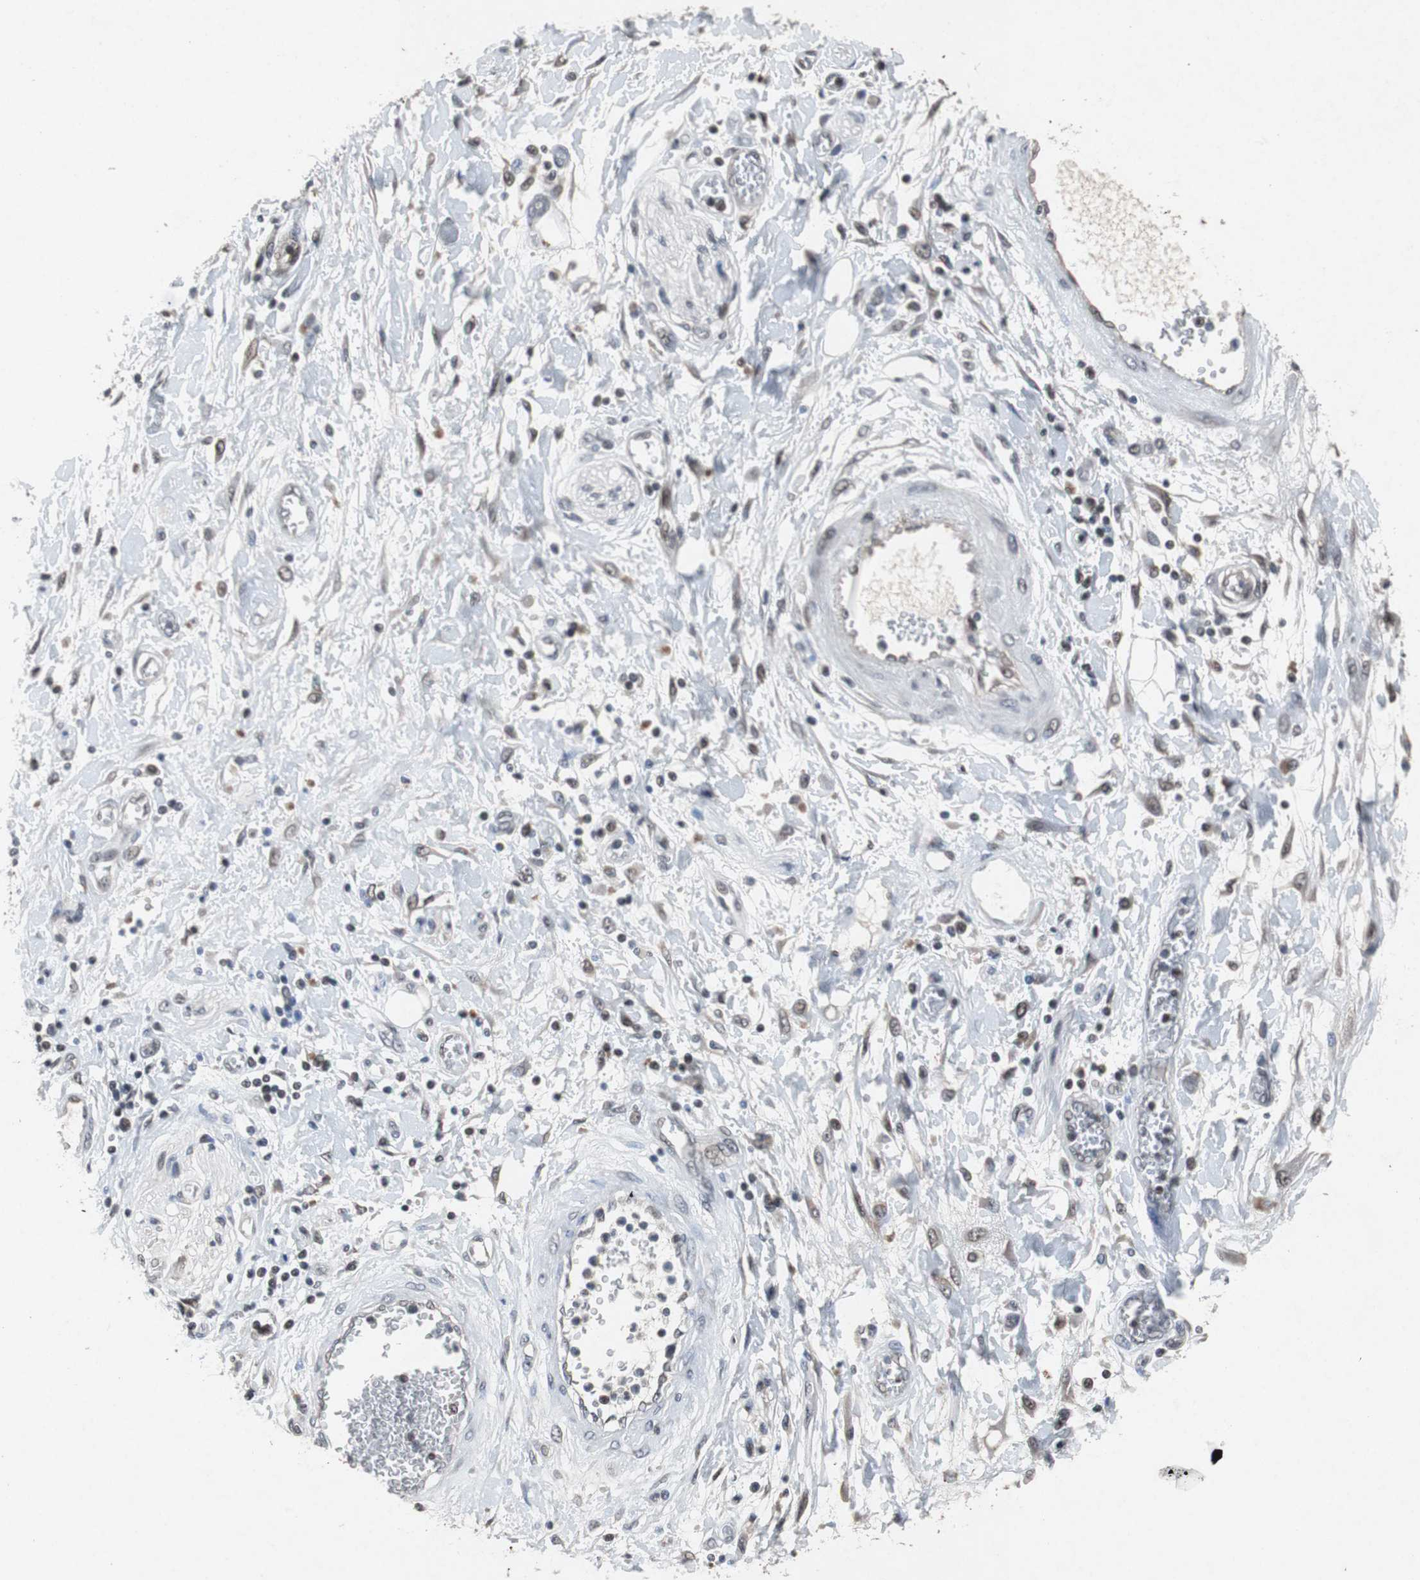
{"staining": {"intensity": "weak", "quantity": "<25%", "location": "nuclear"}, "tissue": "pancreatic cancer", "cell_type": "Tumor cells", "image_type": "cancer", "snomed": [{"axis": "morphology", "description": "Adenocarcinoma, NOS"}, {"axis": "topography", "description": "Pancreas"}], "caption": "DAB (3,3'-diaminobenzidine) immunohistochemical staining of pancreatic cancer reveals no significant expression in tumor cells.", "gene": "TP63", "patient": {"sex": "female", "age": 70}}